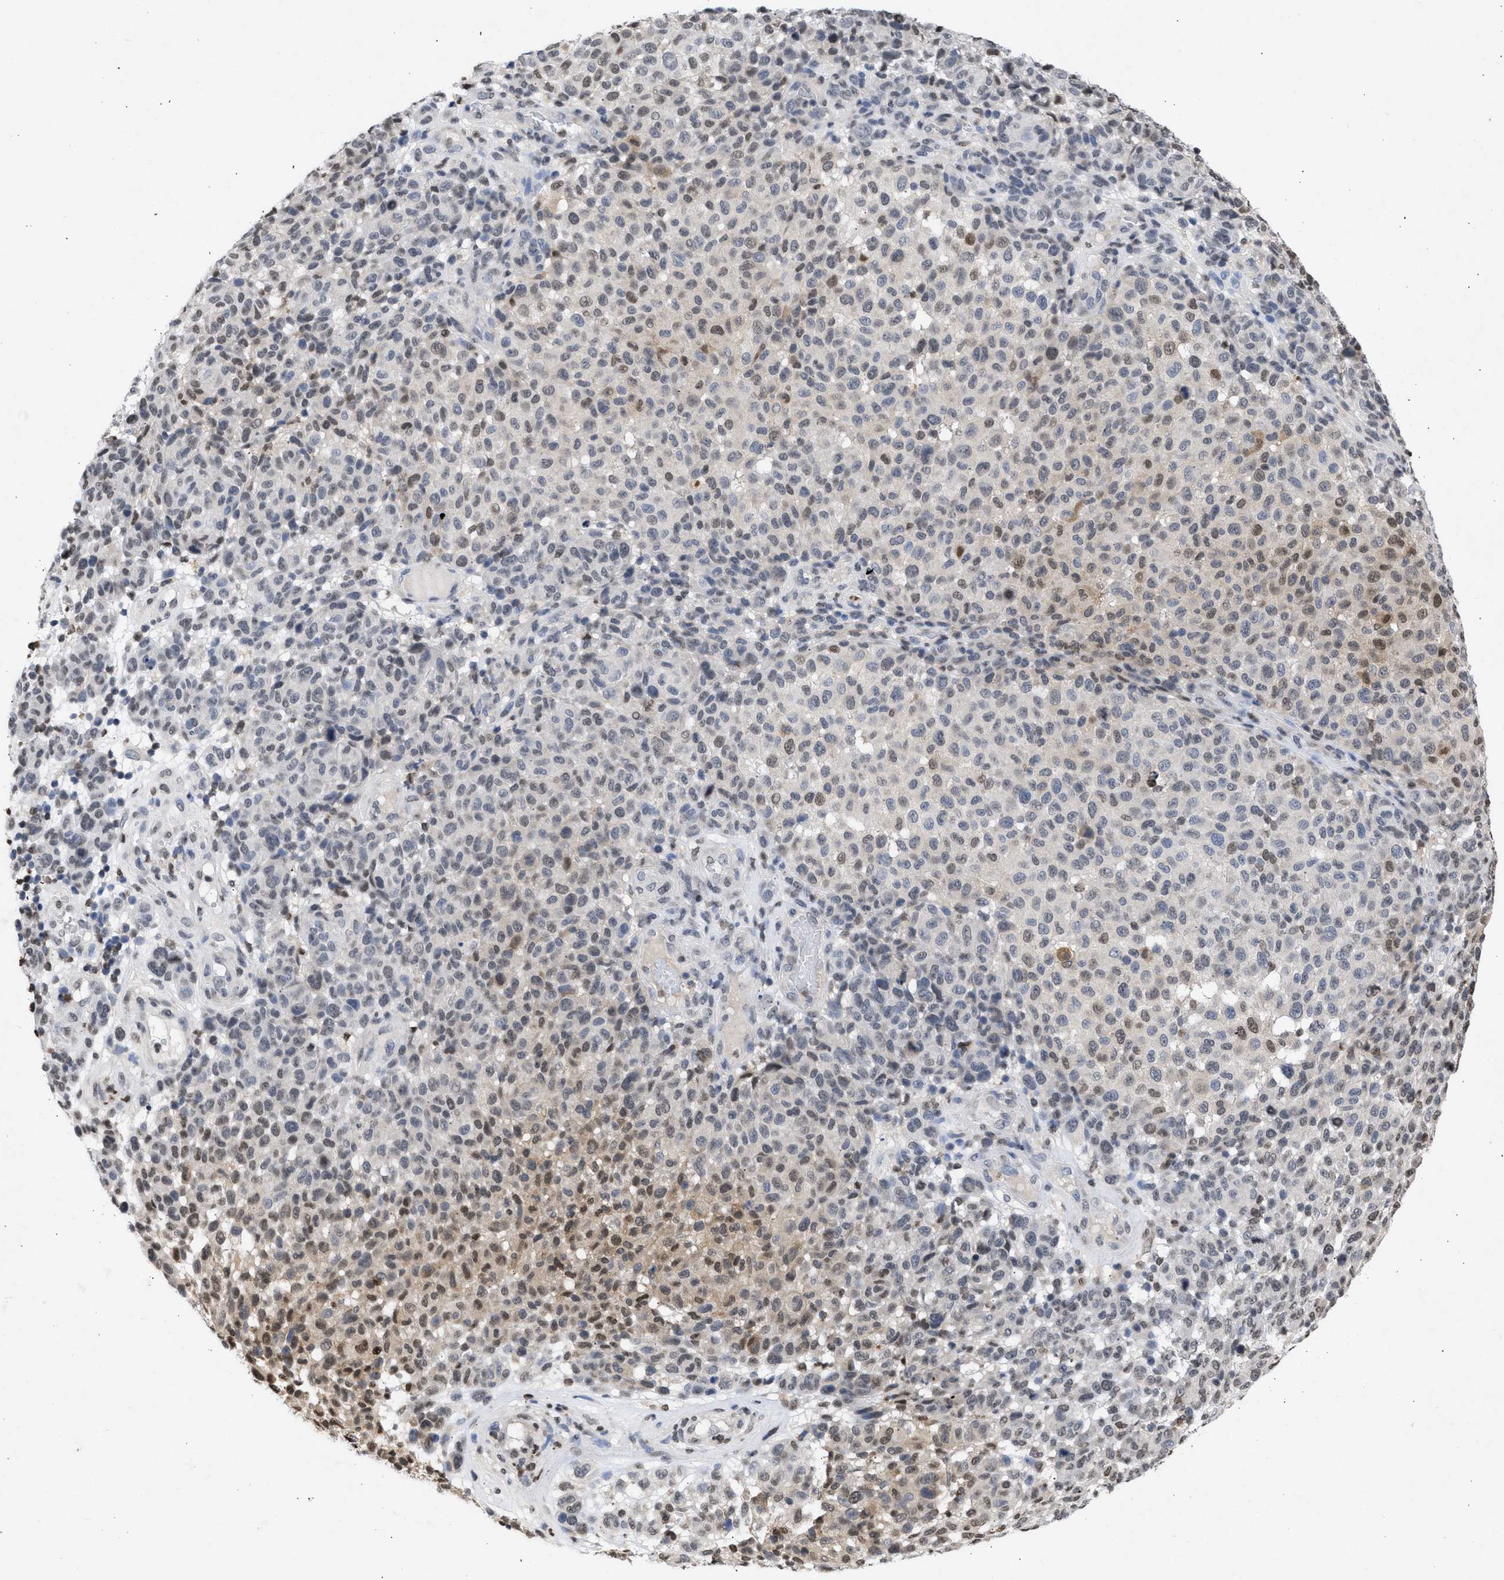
{"staining": {"intensity": "weak", "quantity": "25%-75%", "location": "cytoplasmic/membranous,nuclear"}, "tissue": "melanoma", "cell_type": "Tumor cells", "image_type": "cancer", "snomed": [{"axis": "morphology", "description": "Malignant melanoma, NOS"}, {"axis": "topography", "description": "Skin"}], "caption": "Weak cytoplasmic/membranous and nuclear protein expression is seen in approximately 25%-75% of tumor cells in melanoma.", "gene": "NUP35", "patient": {"sex": "male", "age": 59}}